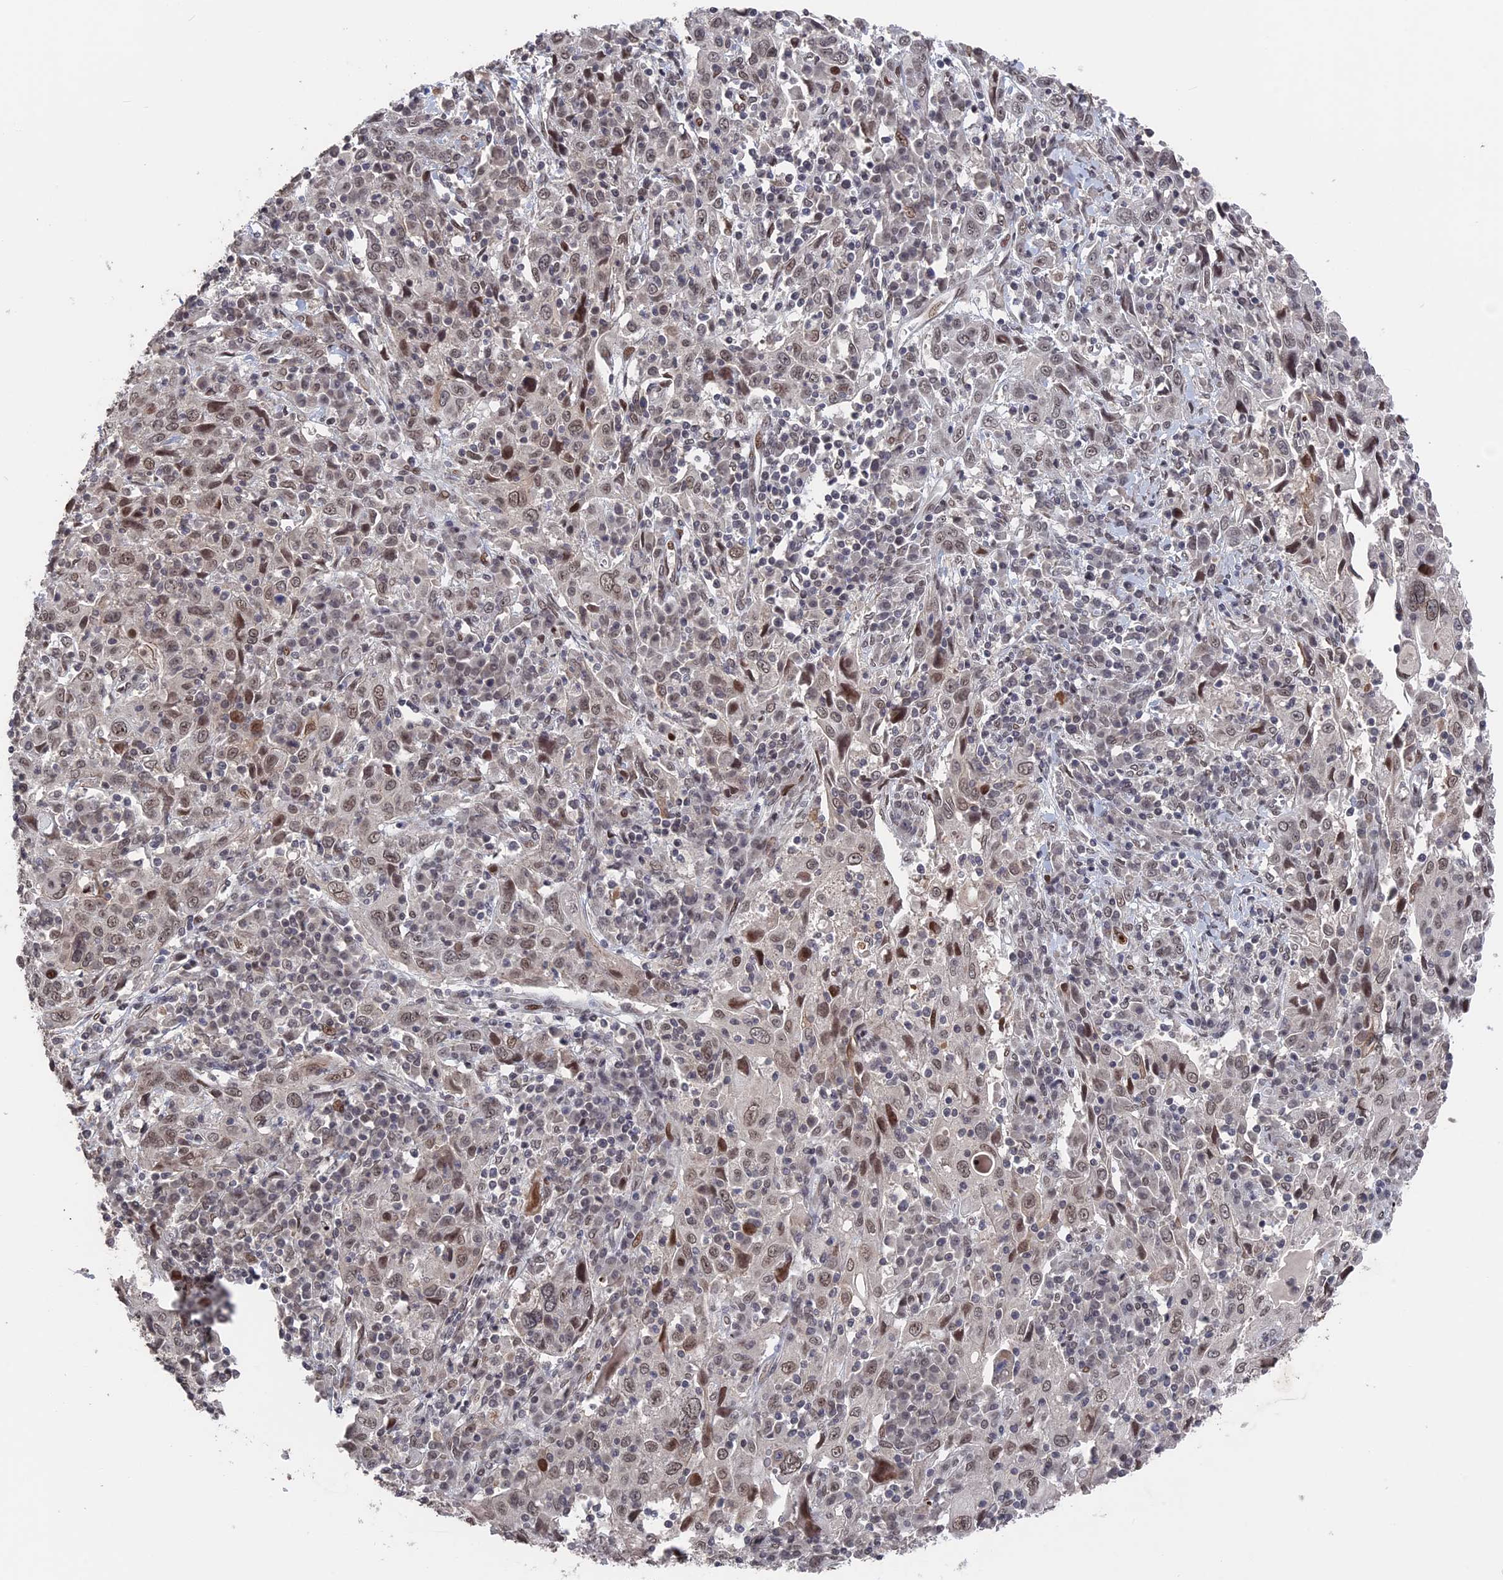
{"staining": {"intensity": "weak", "quantity": ">75%", "location": "nuclear"}, "tissue": "cervical cancer", "cell_type": "Tumor cells", "image_type": "cancer", "snomed": [{"axis": "morphology", "description": "Squamous cell carcinoma, NOS"}, {"axis": "topography", "description": "Cervix"}], "caption": "Human squamous cell carcinoma (cervical) stained with a brown dye demonstrates weak nuclear positive staining in about >75% of tumor cells.", "gene": "NR2C2AP", "patient": {"sex": "female", "age": 46}}